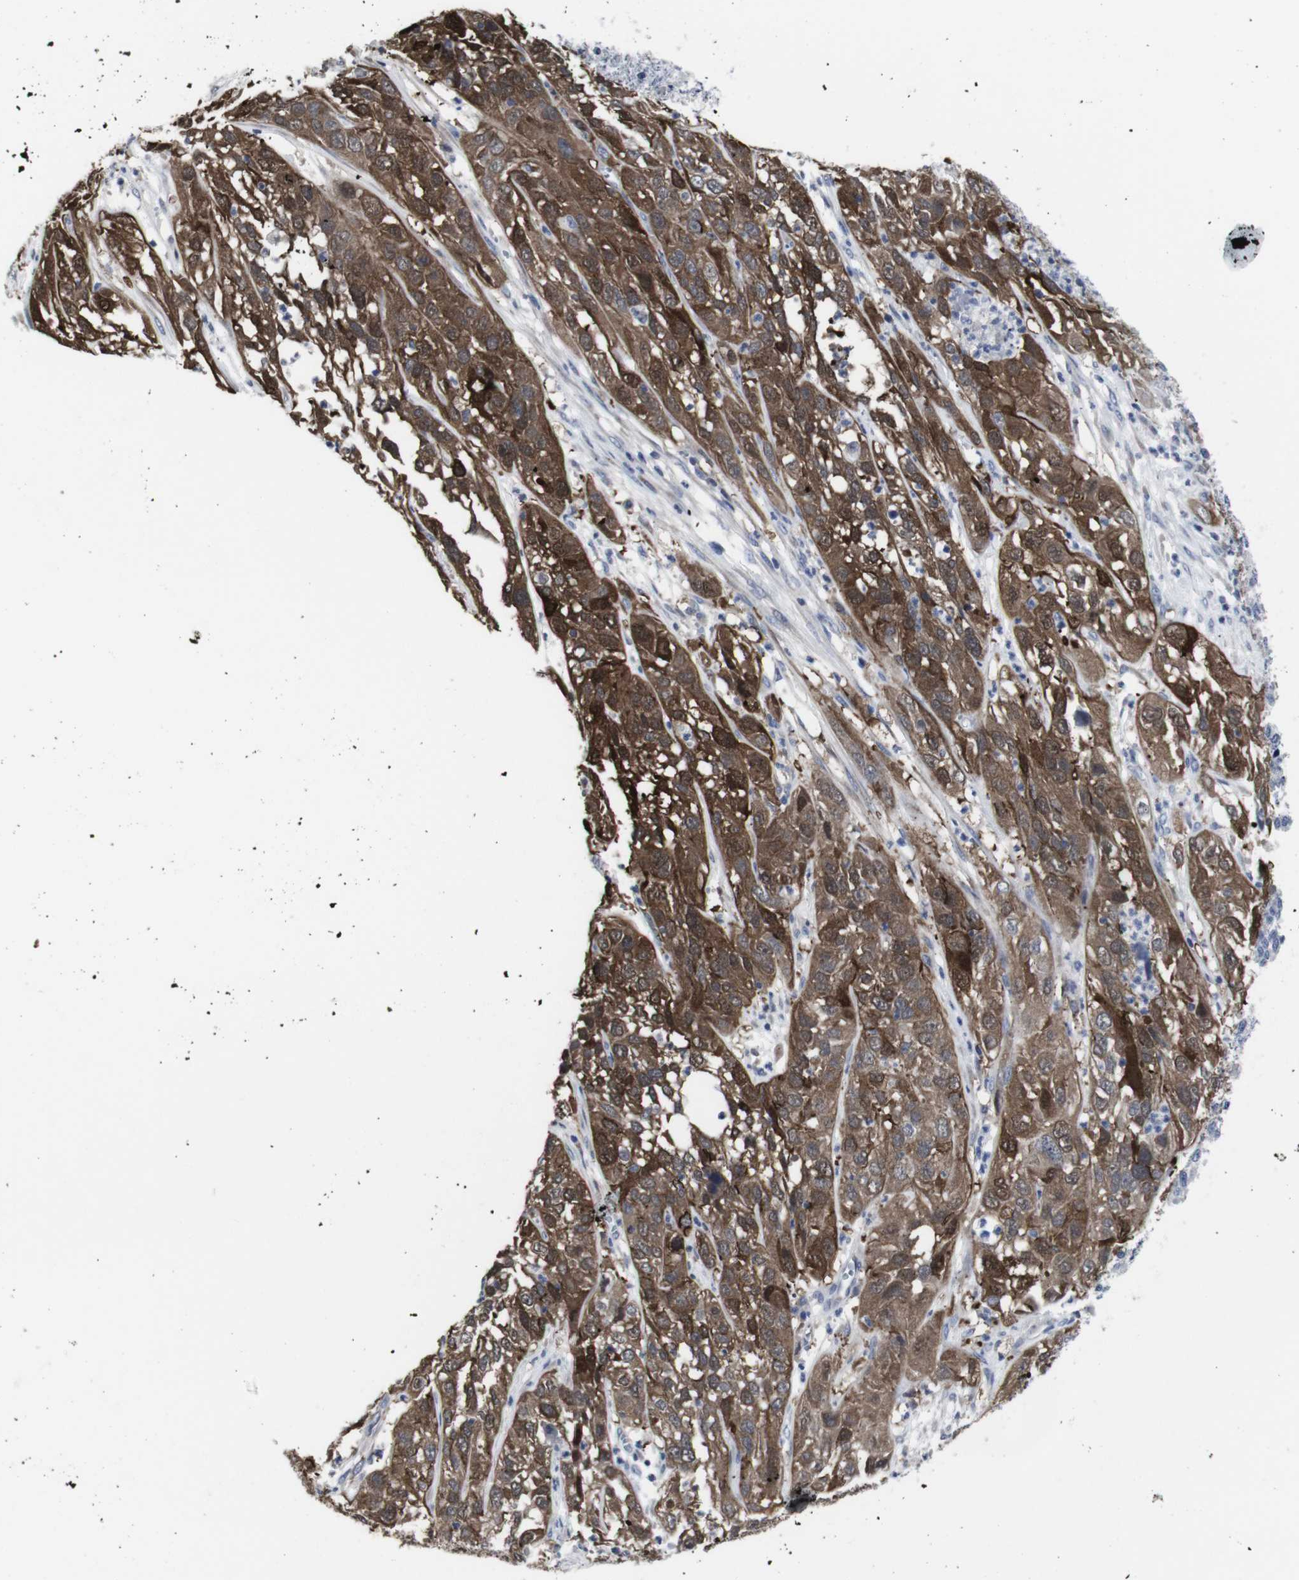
{"staining": {"intensity": "moderate", "quantity": ">75%", "location": "cytoplasmic/membranous"}, "tissue": "cervical cancer", "cell_type": "Tumor cells", "image_type": "cancer", "snomed": [{"axis": "morphology", "description": "Squamous cell carcinoma, NOS"}, {"axis": "topography", "description": "Cervix"}], "caption": "The immunohistochemical stain shows moderate cytoplasmic/membranous expression in tumor cells of cervical cancer tissue. The staining was performed using DAB to visualize the protein expression in brown, while the nuclei were stained in blue with hematoxylin (Magnification: 20x).", "gene": "SNCG", "patient": {"sex": "female", "age": 32}}